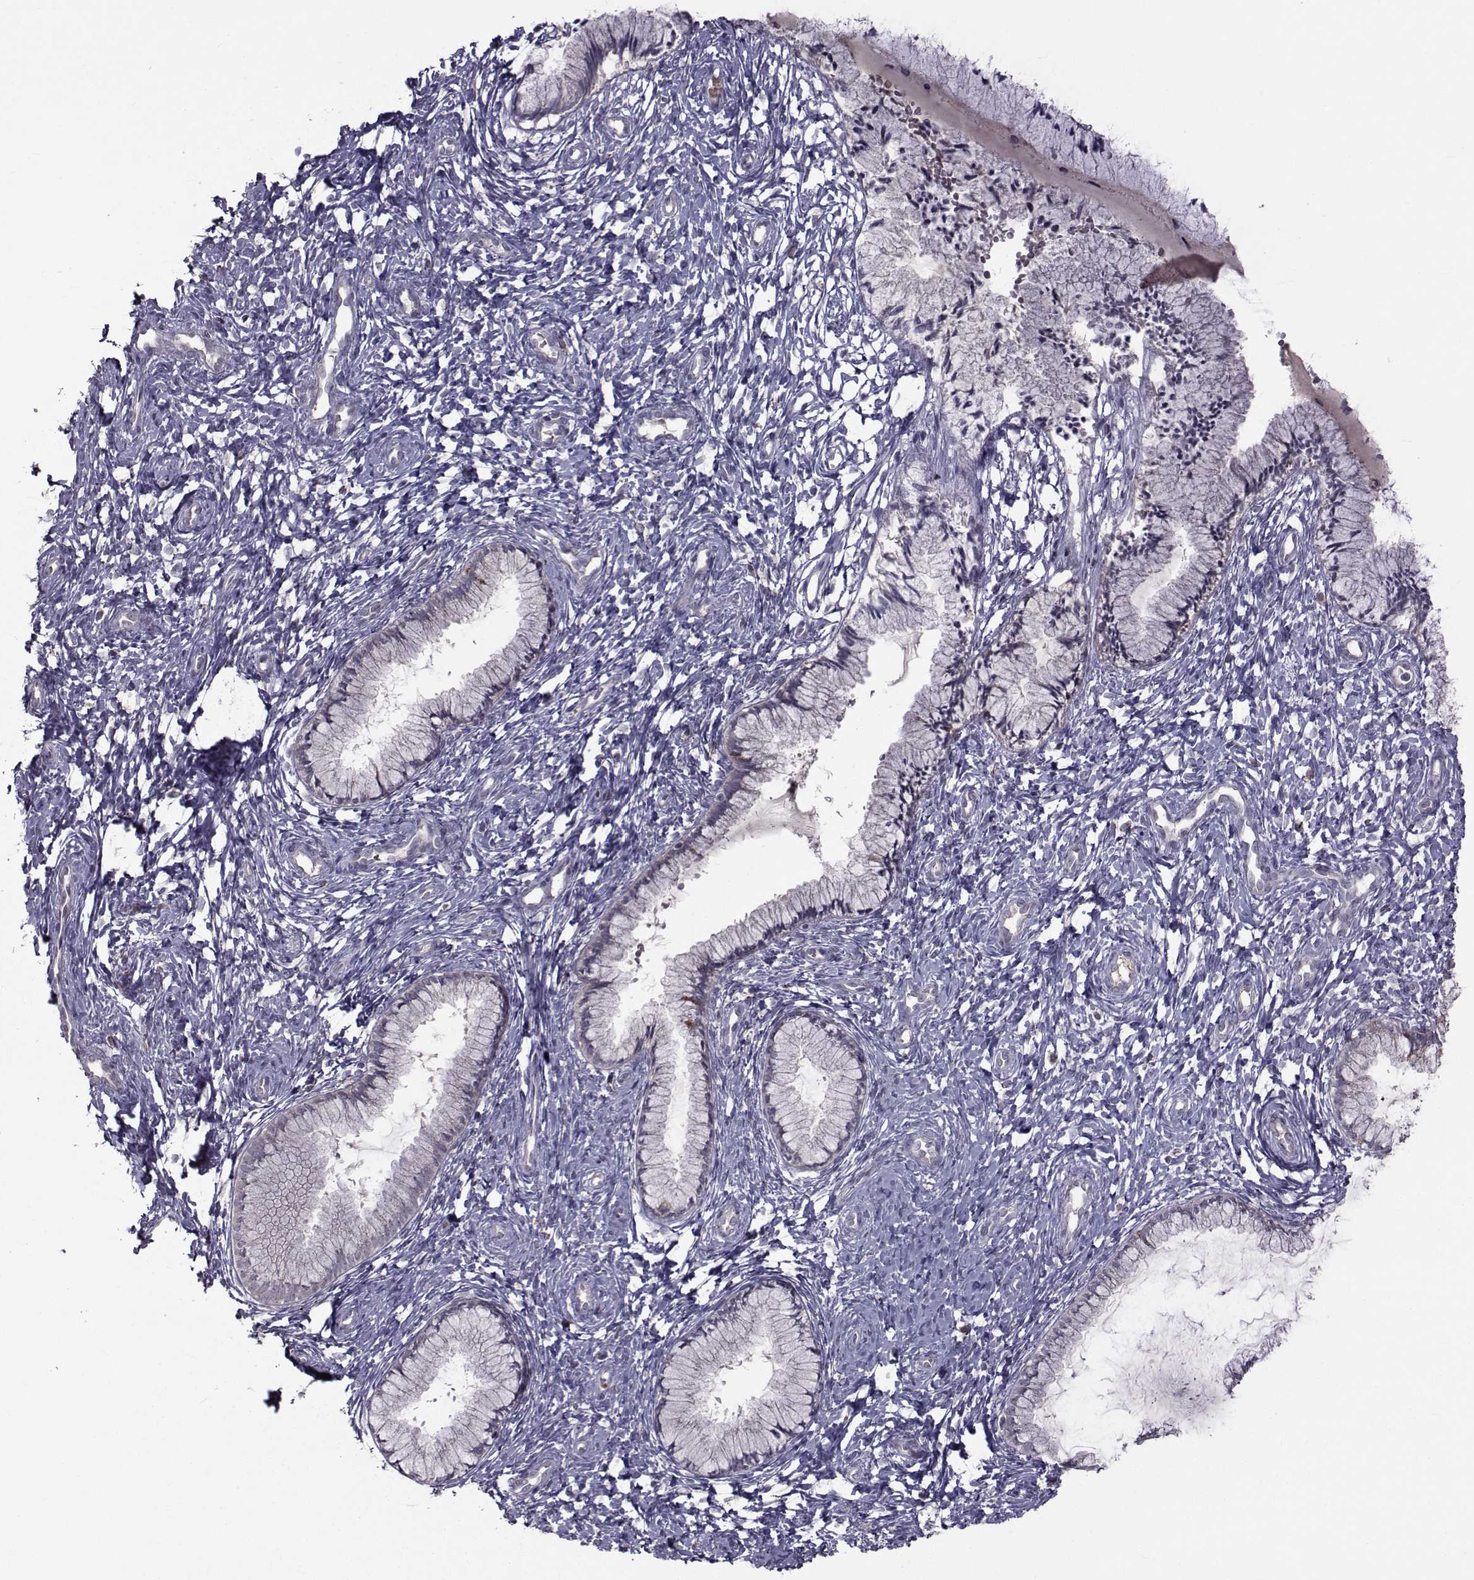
{"staining": {"intensity": "negative", "quantity": "none", "location": "none"}, "tissue": "cervix", "cell_type": "Glandular cells", "image_type": "normal", "snomed": [{"axis": "morphology", "description": "Normal tissue, NOS"}, {"axis": "topography", "description": "Cervix"}], "caption": "This histopathology image is of normal cervix stained with immunohistochemistry to label a protein in brown with the nuclei are counter-stained blue. There is no expression in glandular cells. (DAB immunohistochemistry (IHC) visualized using brightfield microscopy, high magnification).", "gene": "FDXR", "patient": {"sex": "female", "age": 37}}